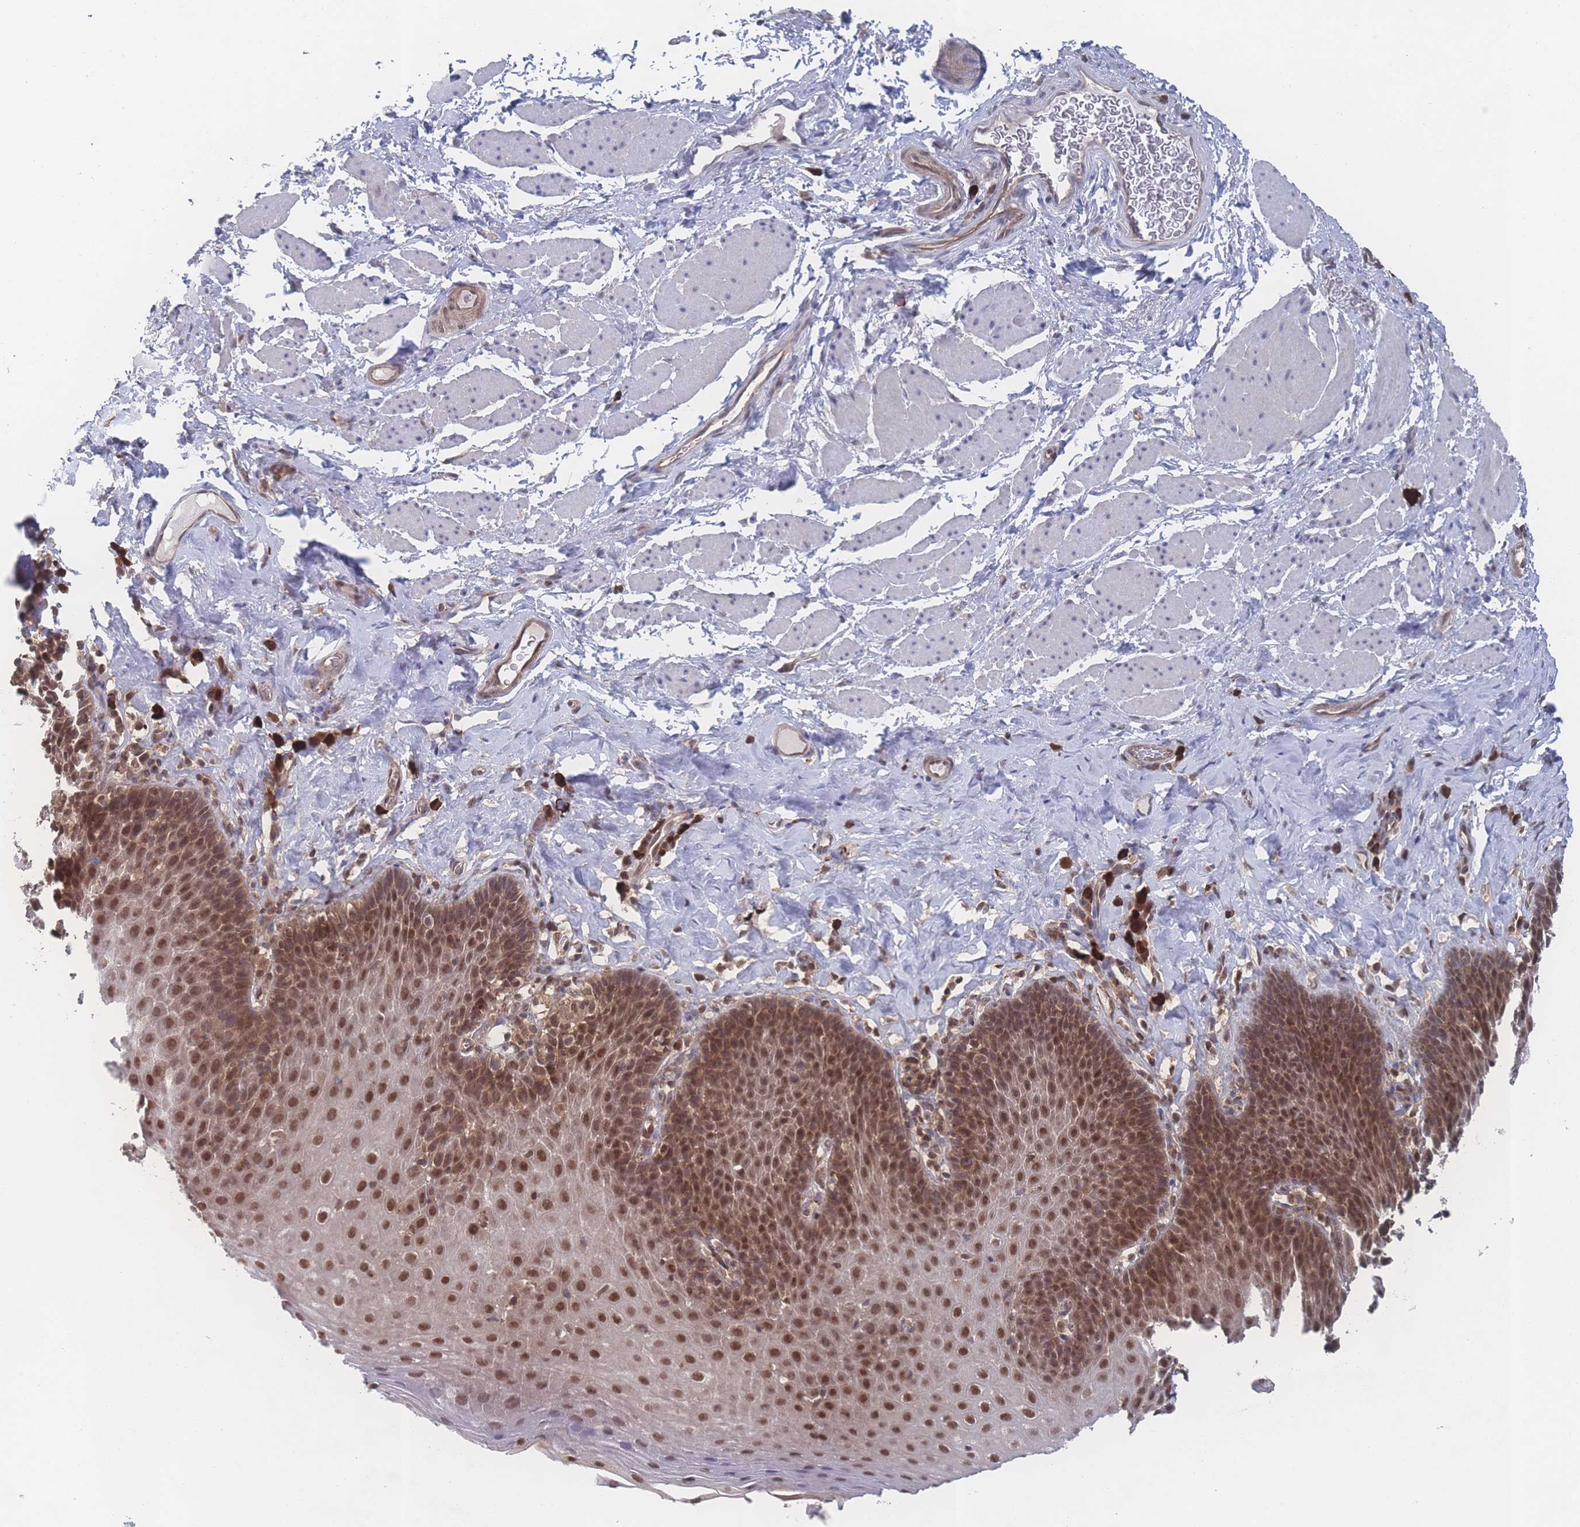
{"staining": {"intensity": "moderate", "quantity": ">75%", "location": "nuclear"}, "tissue": "esophagus", "cell_type": "Squamous epithelial cells", "image_type": "normal", "snomed": [{"axis": "morphology", "description": "Normal tissue, NOS"}, {"axis": "topography", "description": "Esophagus"}], "caption": "IHC of benign human esophagus reveals medium levels of moderate nuclear positivity in approximately >75% of squamous epithelial cells.", "gene": "PSMA1", "patient": {"sex": "female", "age": 61}}